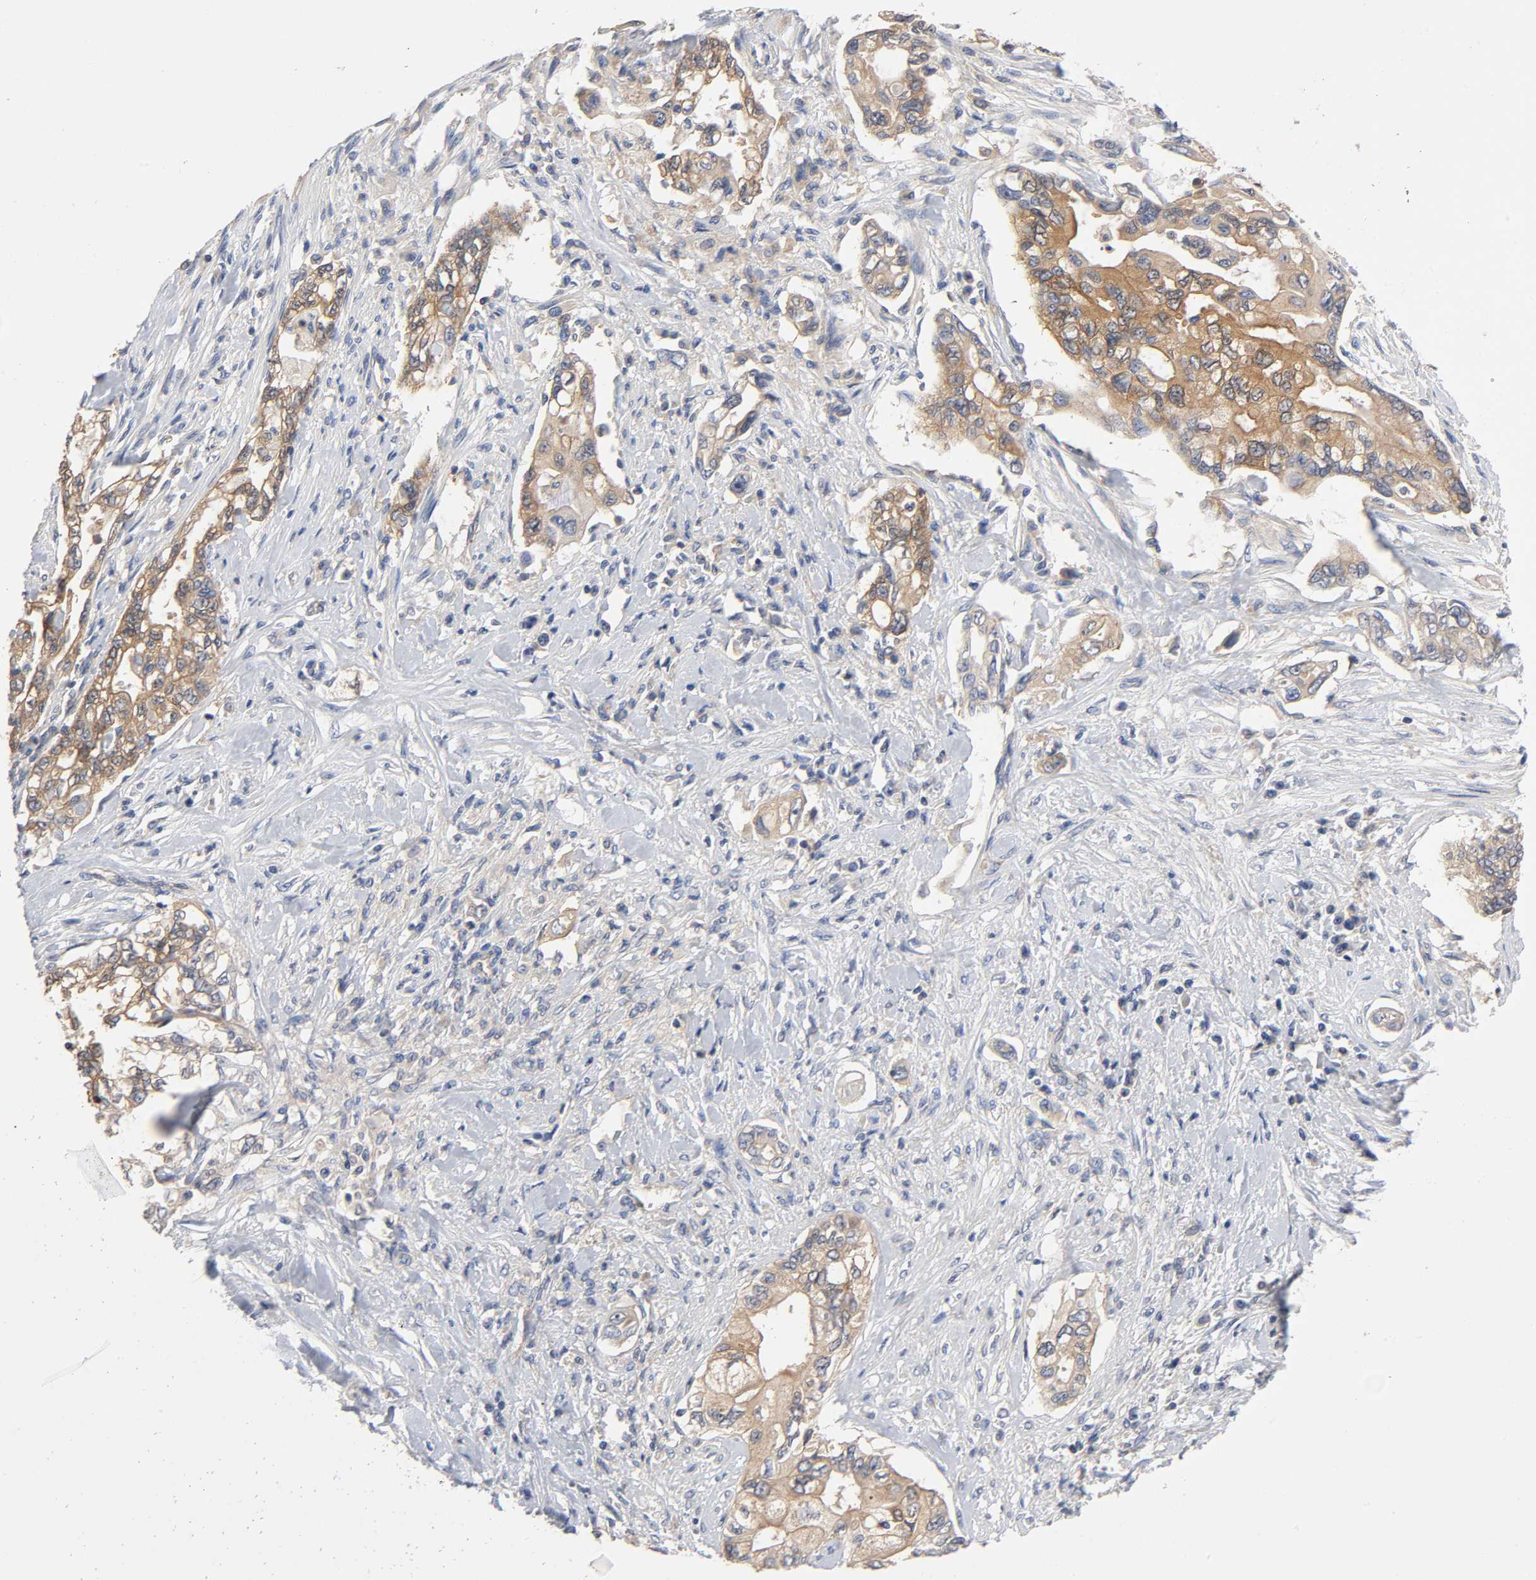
{"staining": {"intensity": "moderate", "quantity": ">75%", "location": "cytoplasmic/membranous"}, "tissue": "pancreatic cancer", "cell_type": "Tumor cells", "image_type": "cancer", "snomed": [{"axis": "morphology", "description": "Normal tissue, NOS"}, {"axis": "topography", "description": "Pancreas"}], "caption": "Pancreatic cancer stained with a brown dye reveals moderate cytoplasmic/membranous positive staining in approximately >75% of tumor cells.", "gene": "PRKAB1", "patient": {"sex": "male", "age": 42}}